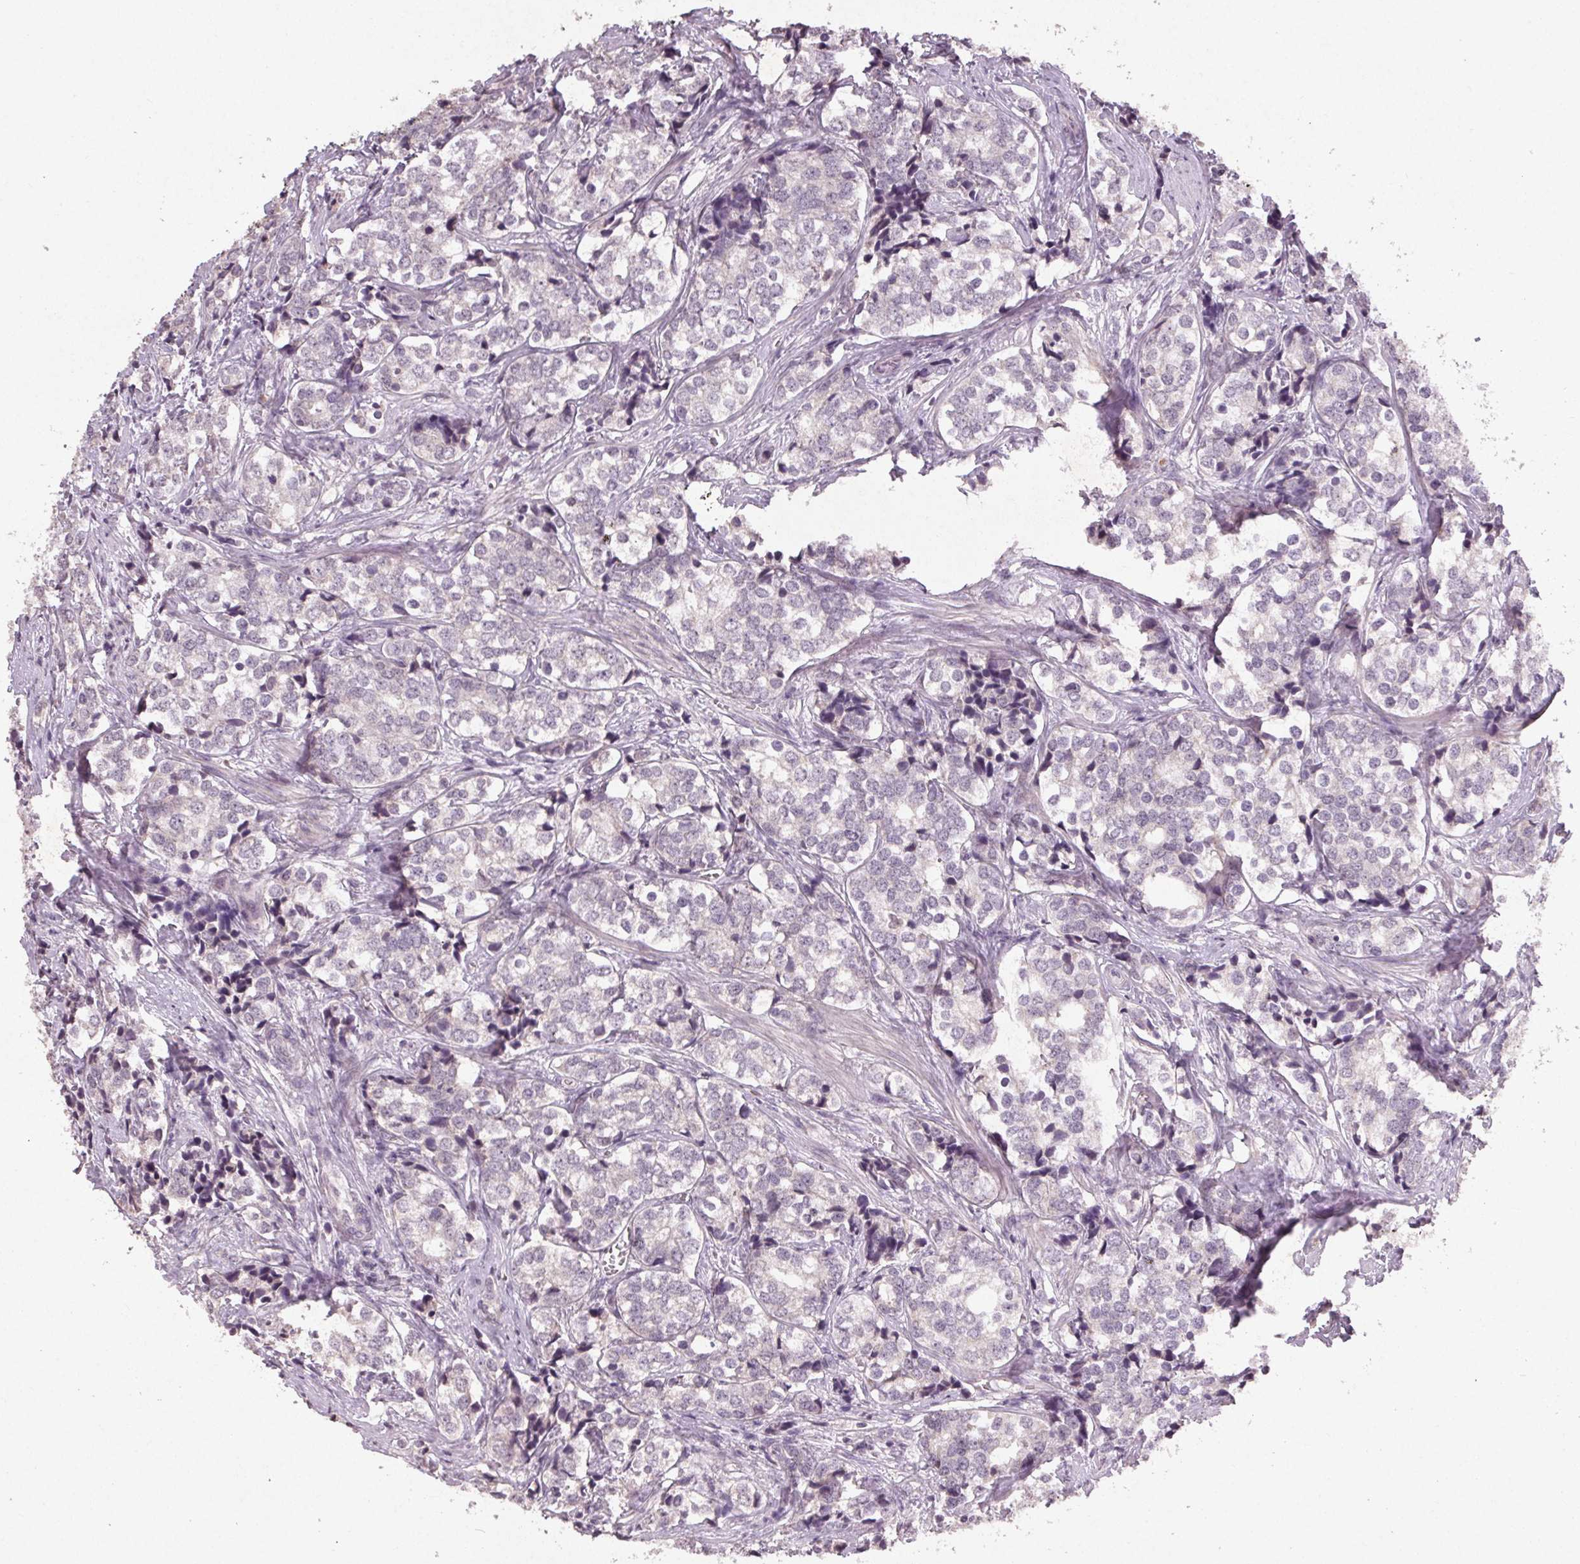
{"staining": {"intensity": "negative", "quantity": "none", "location": "none"}, "tissue": "prostate cancer", "cell_type": "Tumor cells", "image_type": "cancer", "snomed": [{"axis": "morphology", "description": "Adenocarcinoma, NOS"}, {"axis": "topography", "description": "Prostate and seminal vesicle, NOS"}], "caption": "Micrograph shows no significant protein positivity in tumor cells of adenocarcinoma (prostate). (DAB immunohistochemistry (IHC), high magnification).", "gene": "KLRC3", "patient": {"sex": "male", "age": 63}}